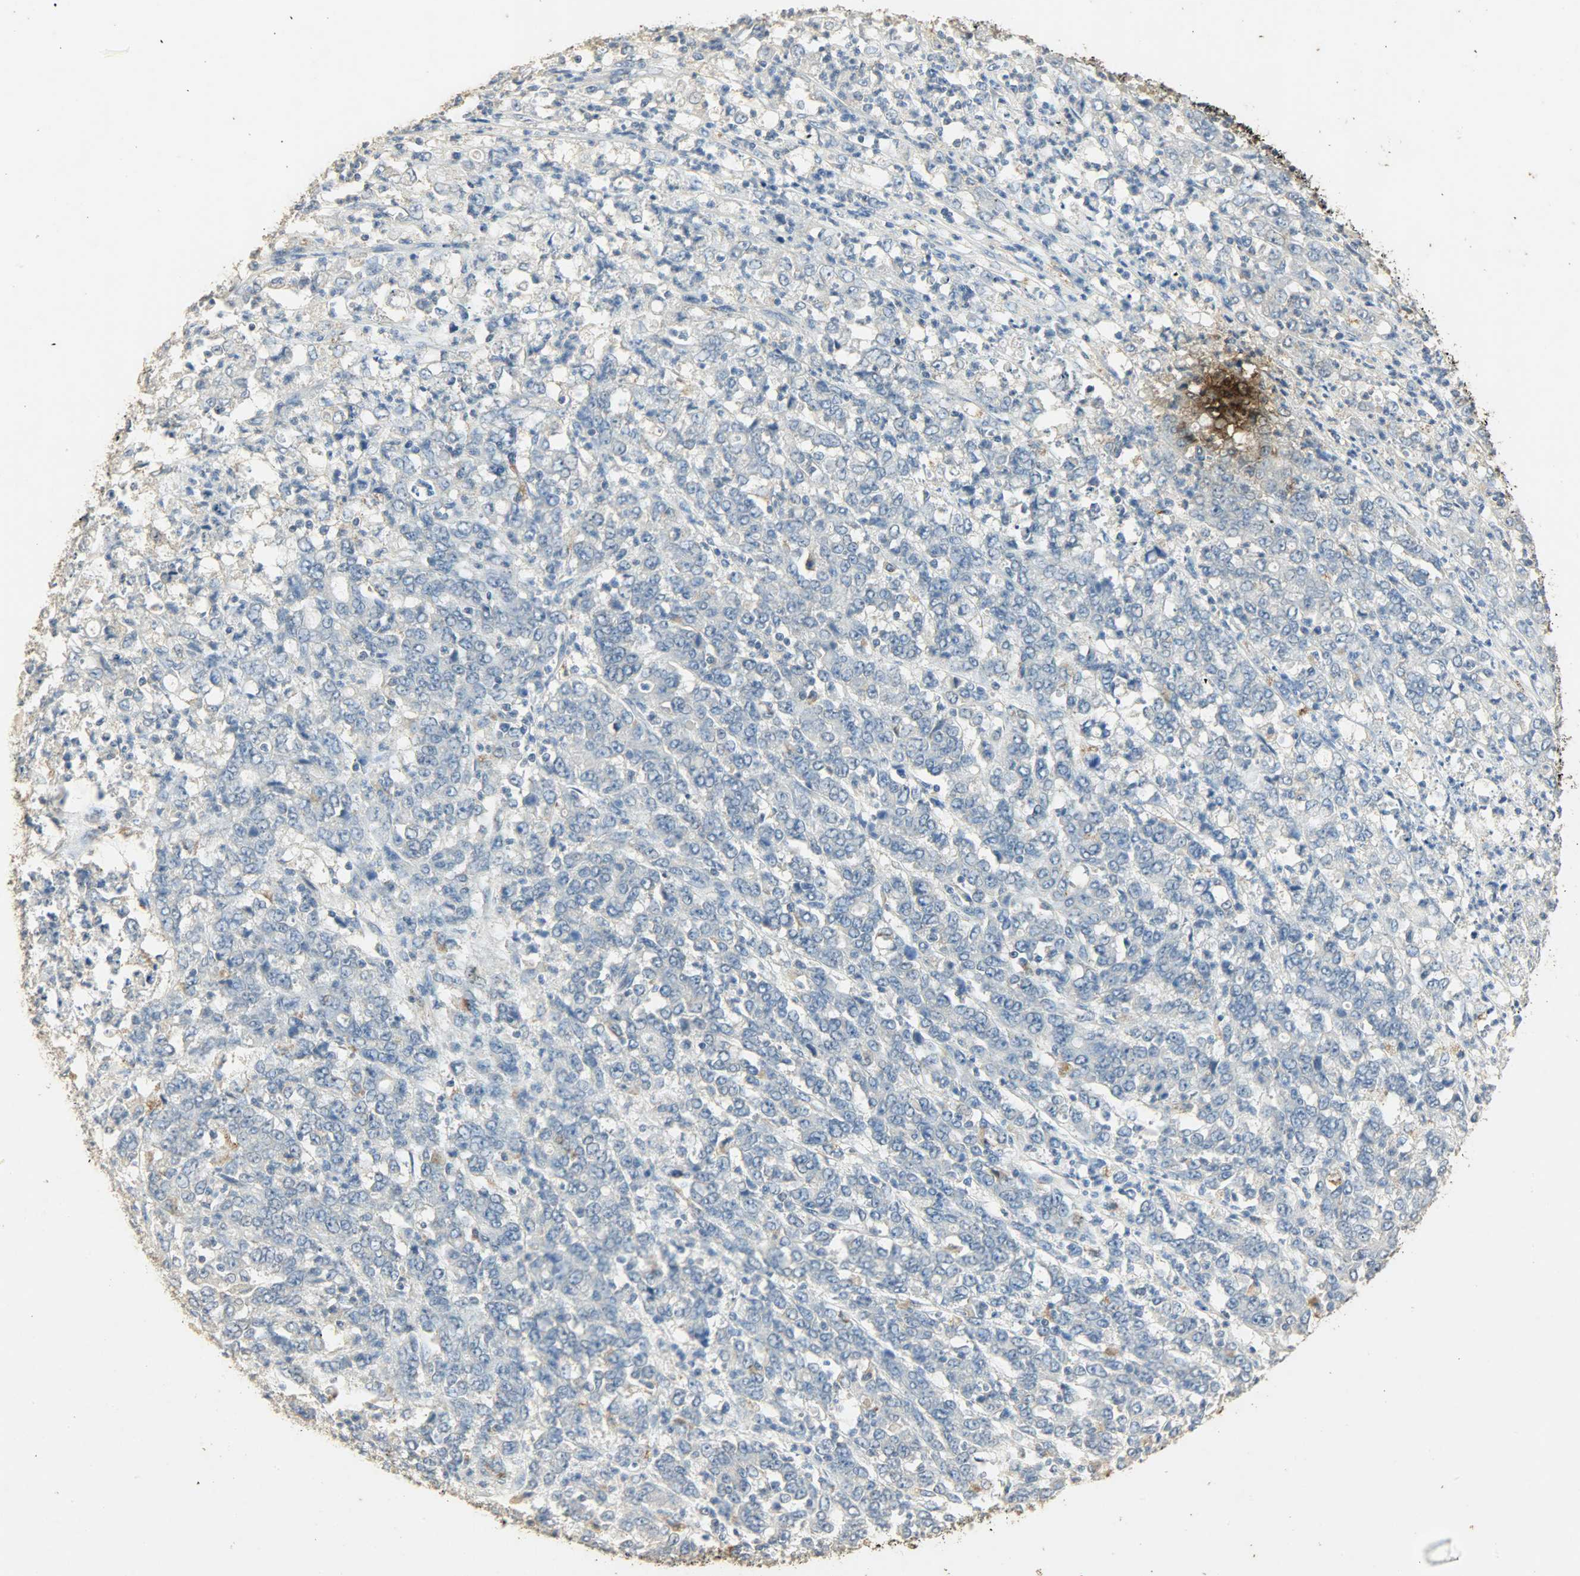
{"staining": {"intensity": "negative", "quantity": "none", "location": "none"}, "tissue": "stomach cancer", "cell_type": "Tumor cells", "image_type": "cancer", "snomed": [{"axis": "morphology", "description": "Adenocarcinoma, NOS"}, {"axis": "topography", "description": "Stomach, lower"}], "caption": "Immunohistochemistry (IHC) image of human stomach adenocarcinoma stained for a protein (brown), which demonstrates no positivity in tumor cells.", "gene": "ASB9", "patient": {"sex": "female", "age": 71}}